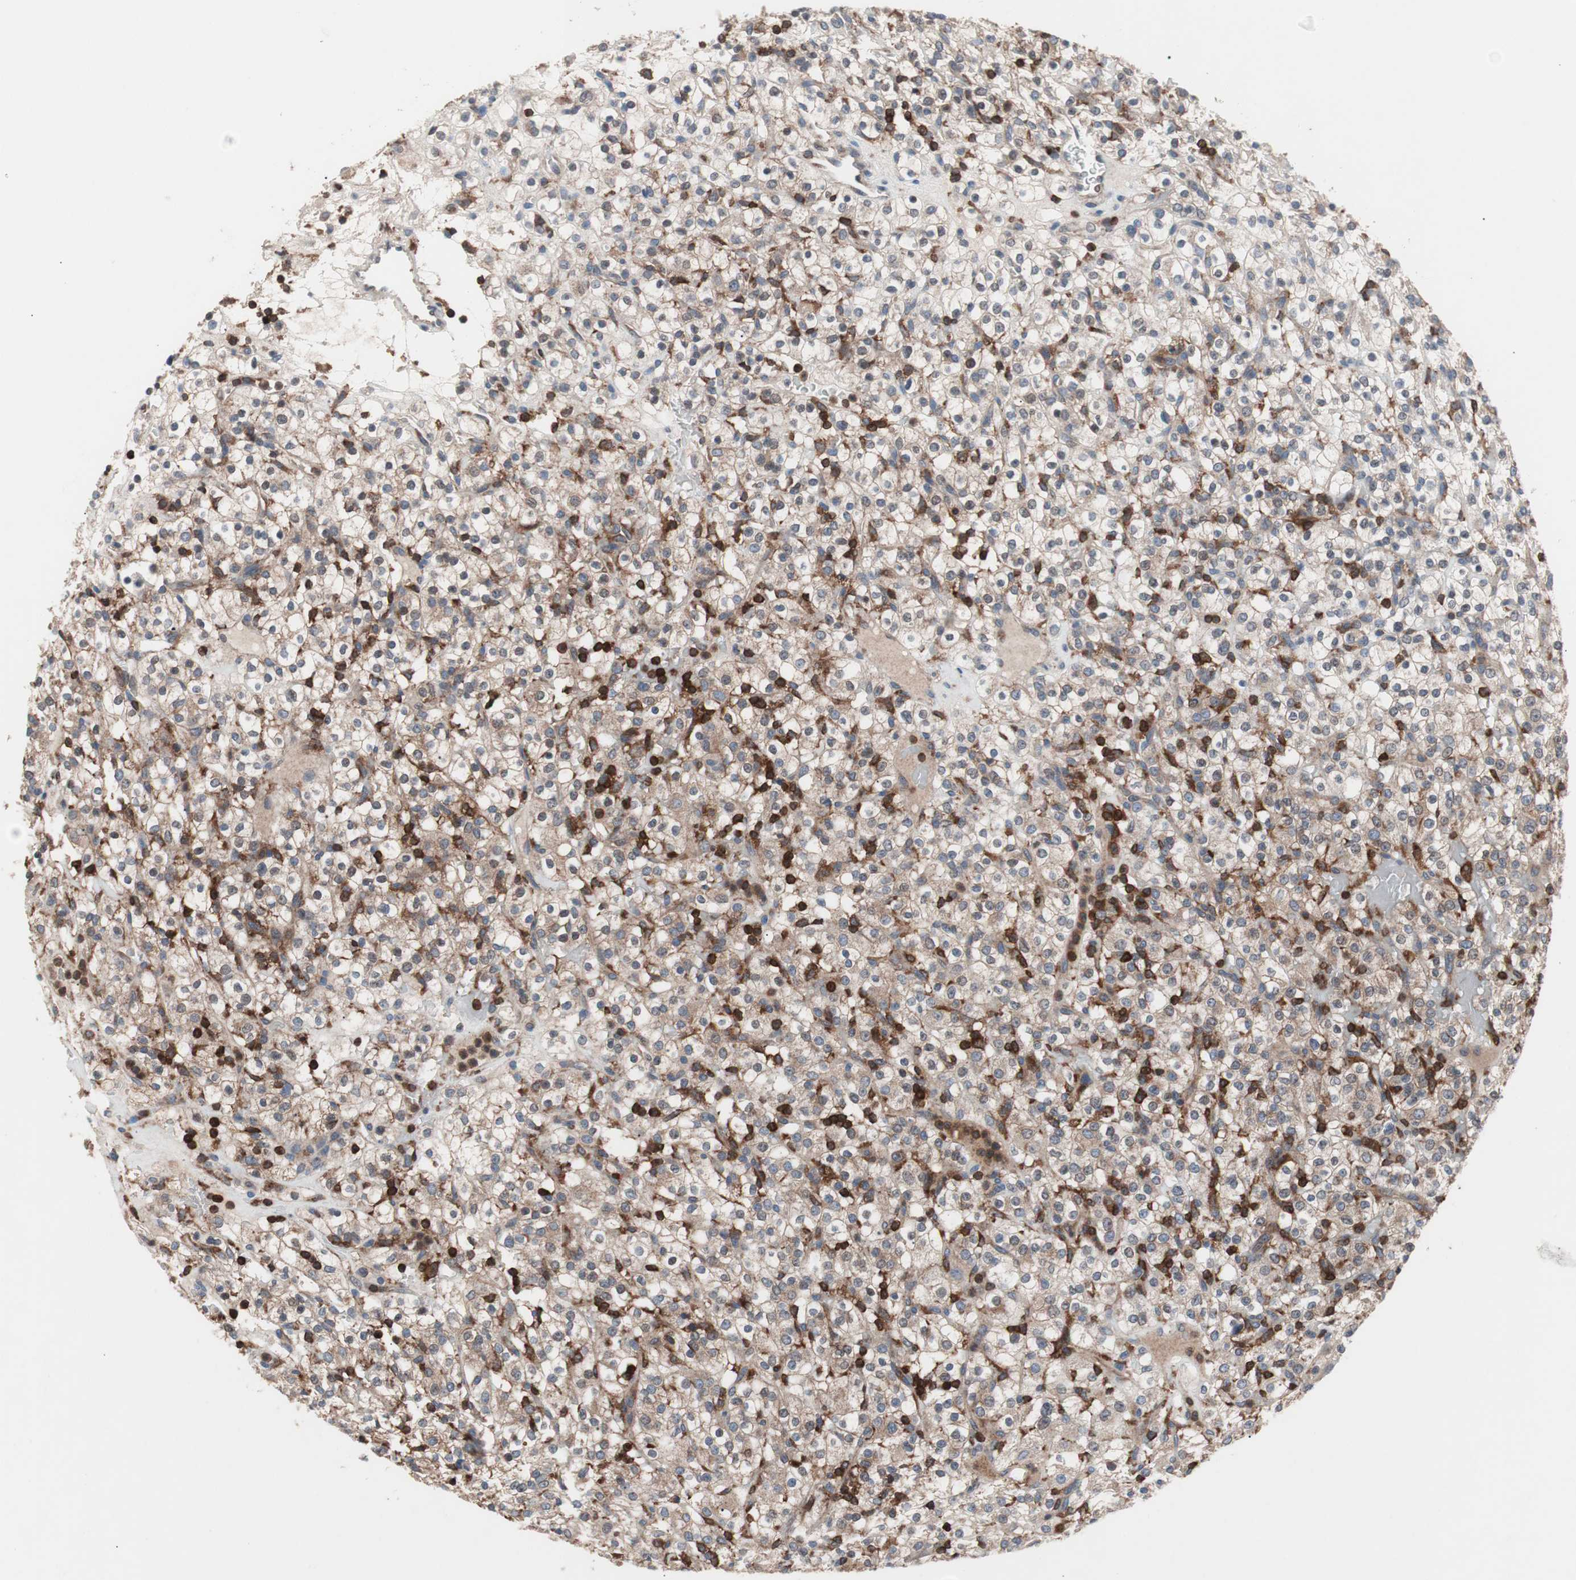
{"staining": {"intensity": "moderate", "quantity": ">75%", "location": "cytoplasmic/membranous"}, "tissue": "renal cancer", "cell_type": "Tumor cells", "image_type": "cancer", "snomed": [{"axis": "morphology", "description": "Normal tissue, NOS"}, {"axis": "morphology", "description": "Adenocarcinoma, NOS"}, {"axis": "topography", "description": "Kidney"}], "caption": "DAB (3,3'-diaminobenzidine) immunohistochemical staining of renal adenocarcinoma exhibits moderate cytoplasmic/membranous protein positivity in approximately >75% of tumor cells.", "gene": "PIK3R1", "patient": {"sex": "female", "age": 72}}